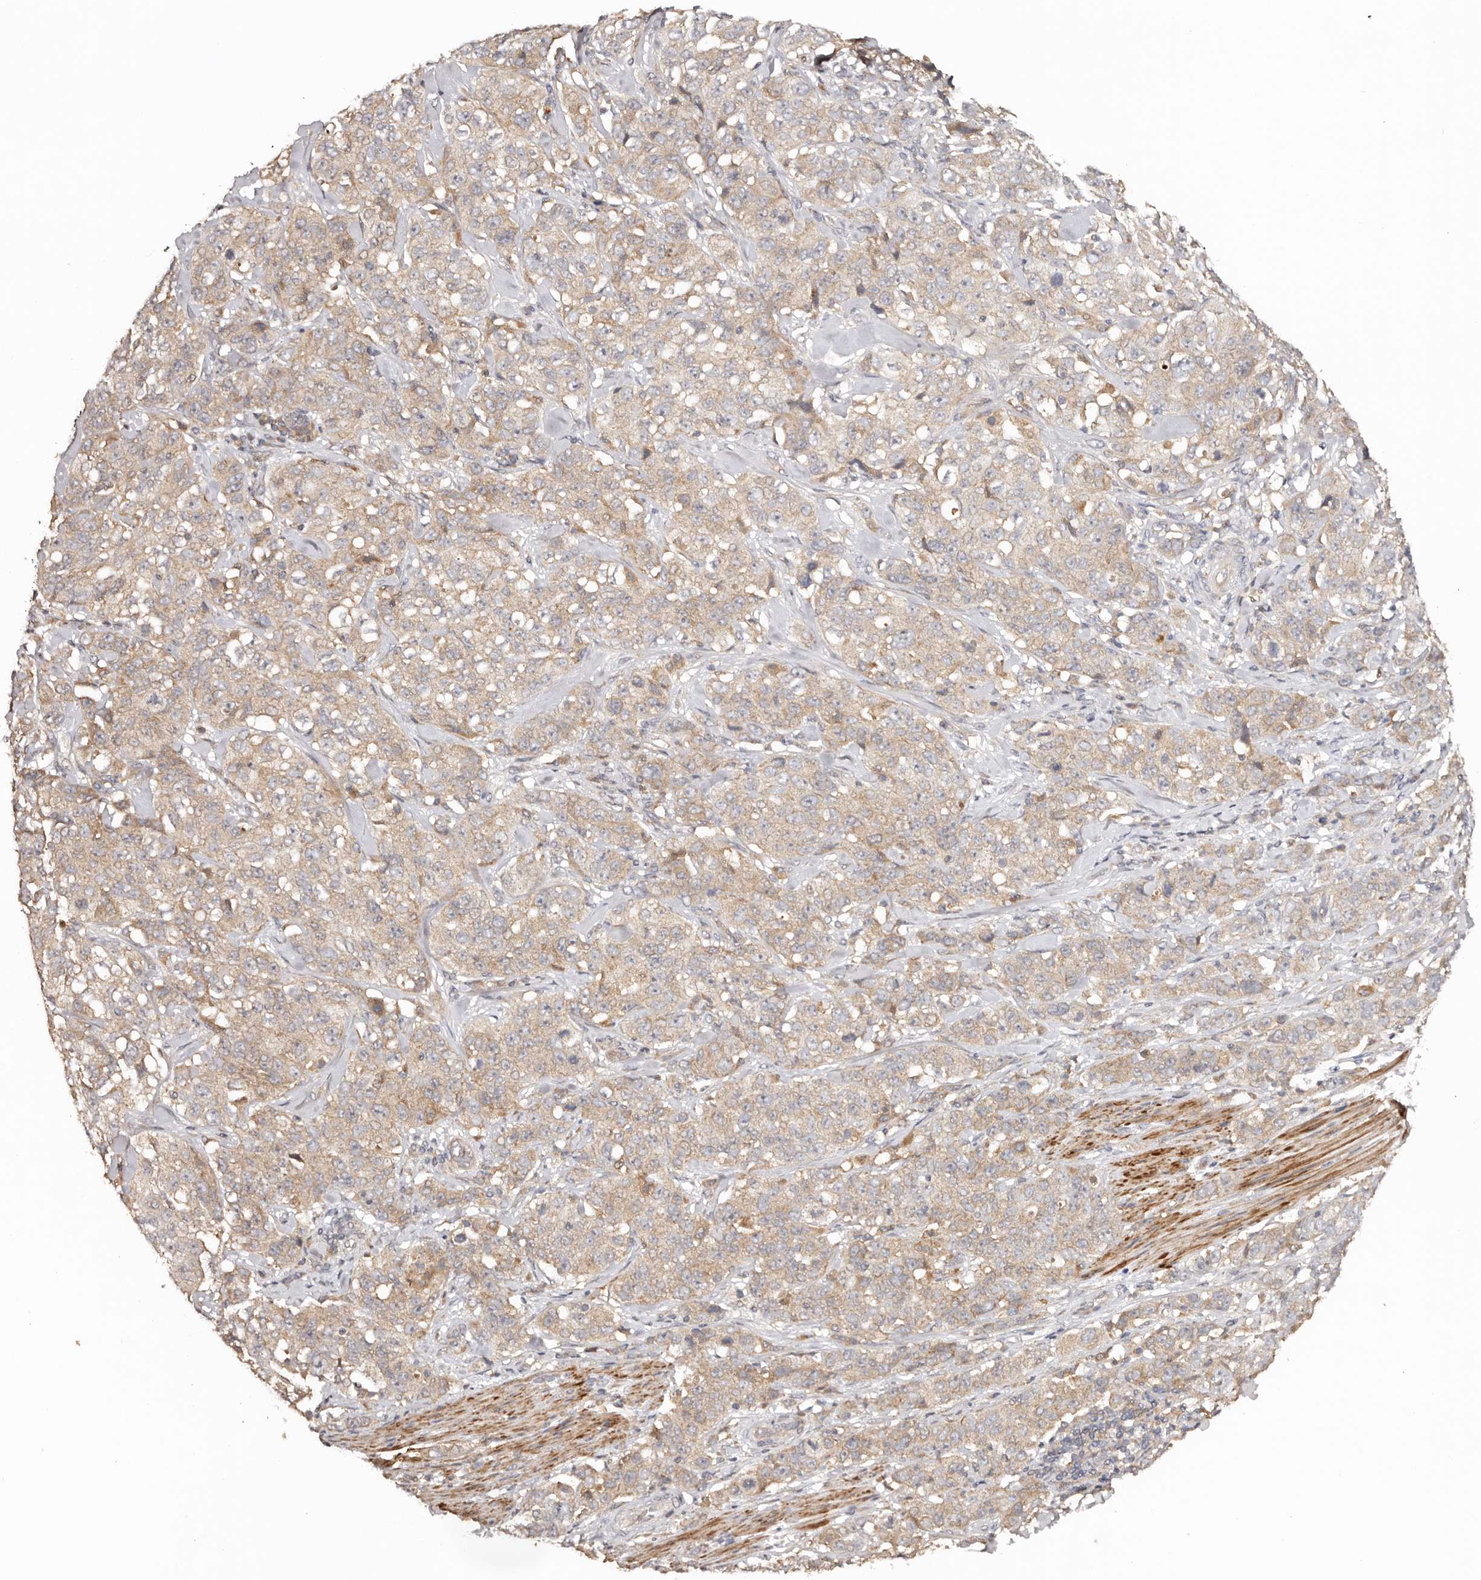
{"staining": {"intensity": "weak", "quantity": ">75%", "location": "cytoplasmic/membranous"}, "tissue": "stomach cancer", "cell_type": "Tumor cells", "image_type": "cancer", "snomed": [{"axis": "morphology", "description": "Adenocarcinoma, NOS"}, {"axis": "topography", "description": "Stomach"}], "caption": "Approximately >75% of tumor cells in human adenocarcinoma (stomach) display weak cytoplasmic/membranous protein positivity as visualized by brown immunohistochemical staining.", "gene": "PKIB", "patient": {"sex": "male", "age": 48}}